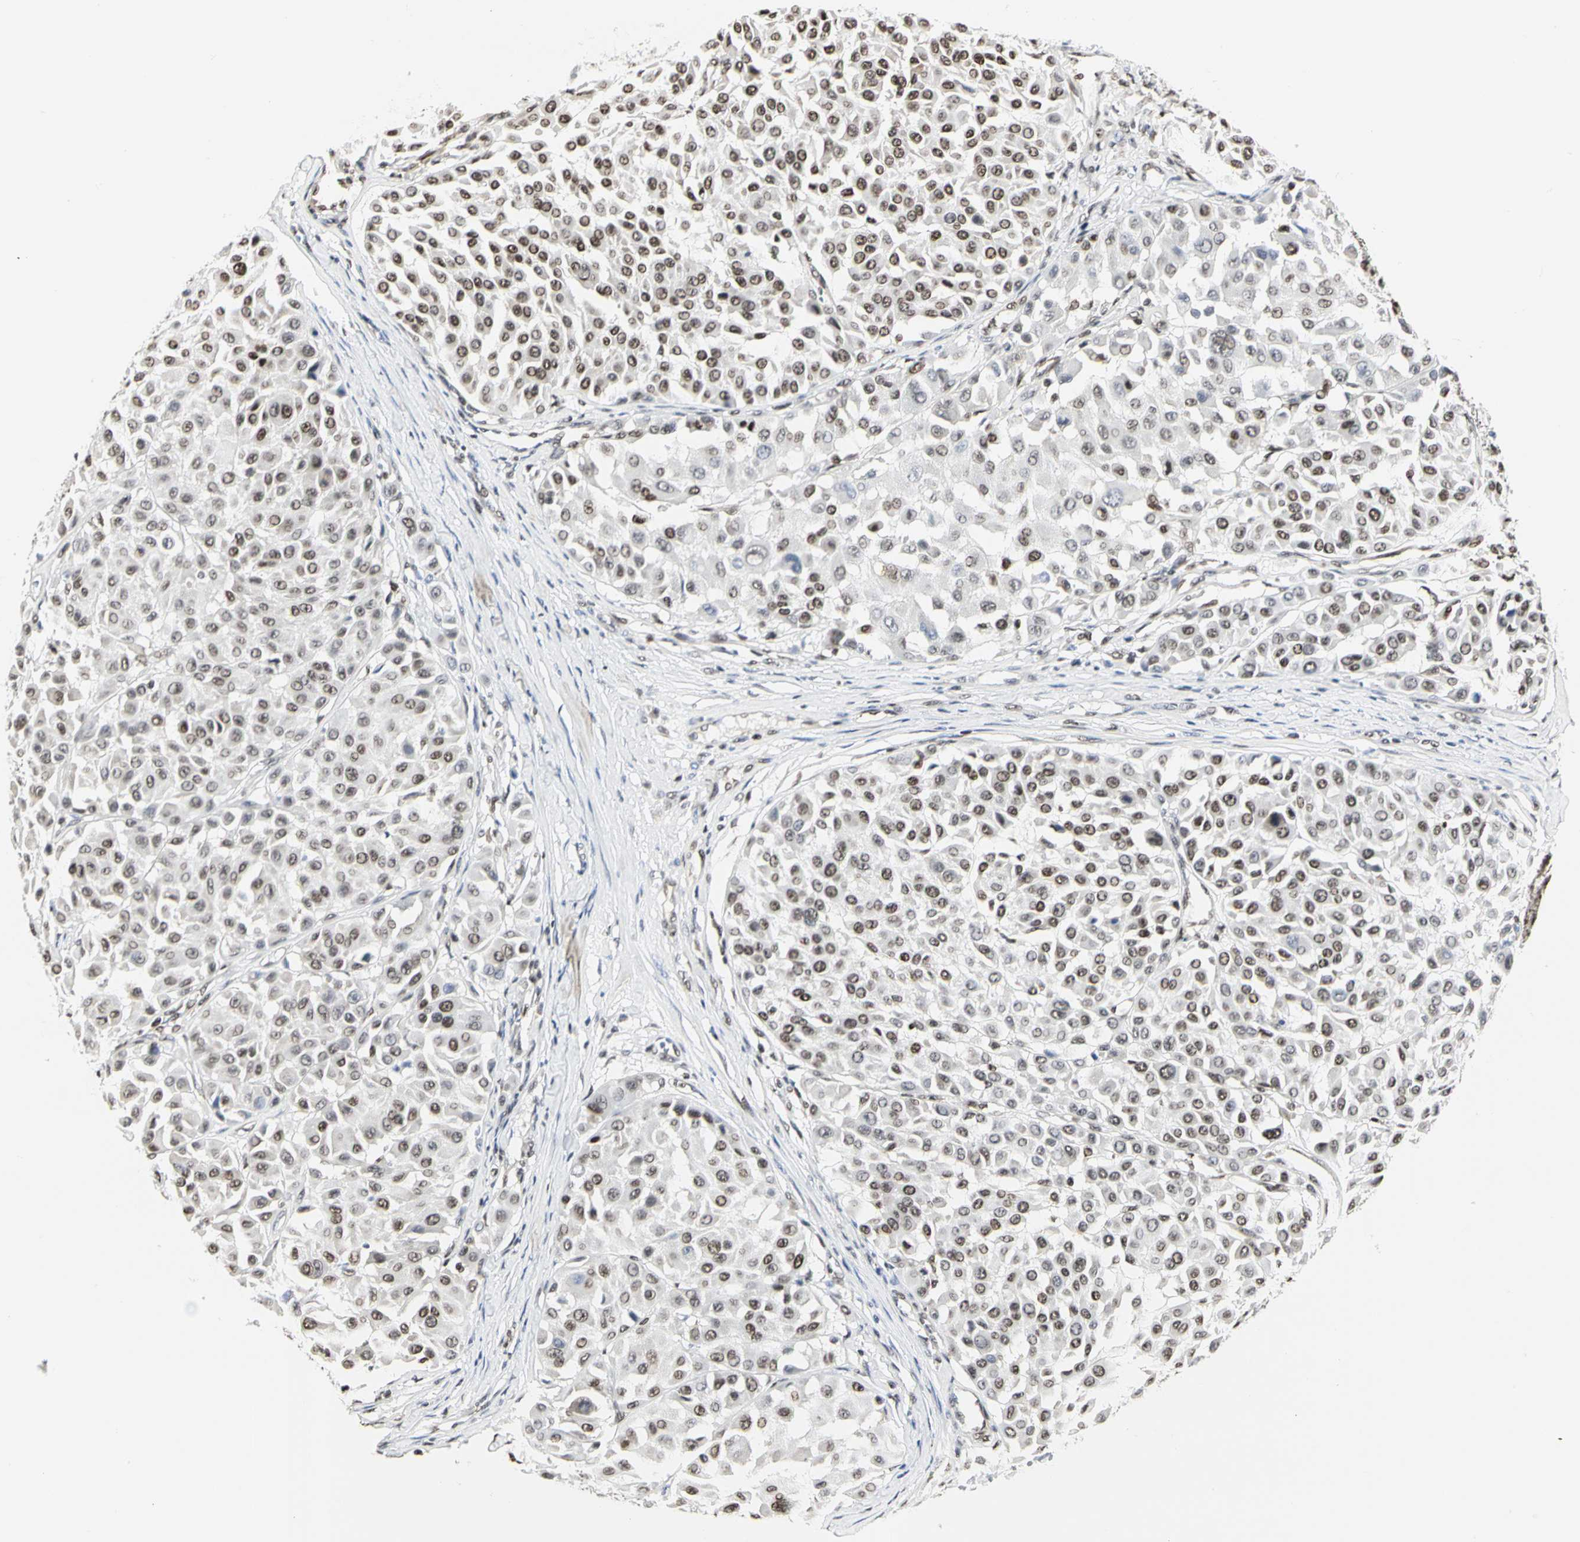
{"staining": {"intensity": "moderate", "quantity": "25%-75%", "location": "nuclear"}, "tissue": "melanoma", "cell_type": "Tumor cells", "image_type": "cancer", "snomed": [{"axis": "morphology", "description": "Malignant melanoma, Metastatic site"}, {"axis": "topography", "description": "Soft tissue"}], "caption": "Protein staining of melanoma tissue shows moderate nuclear expression in about 25%-75% of tumor cells. The staining is performed using DAB brown chromogen to label protein expression. The nuclei are counter-stained blue using hematoxylin.", "gene": "PRMT3", "patient": {"sex": "male", "age": 41}}